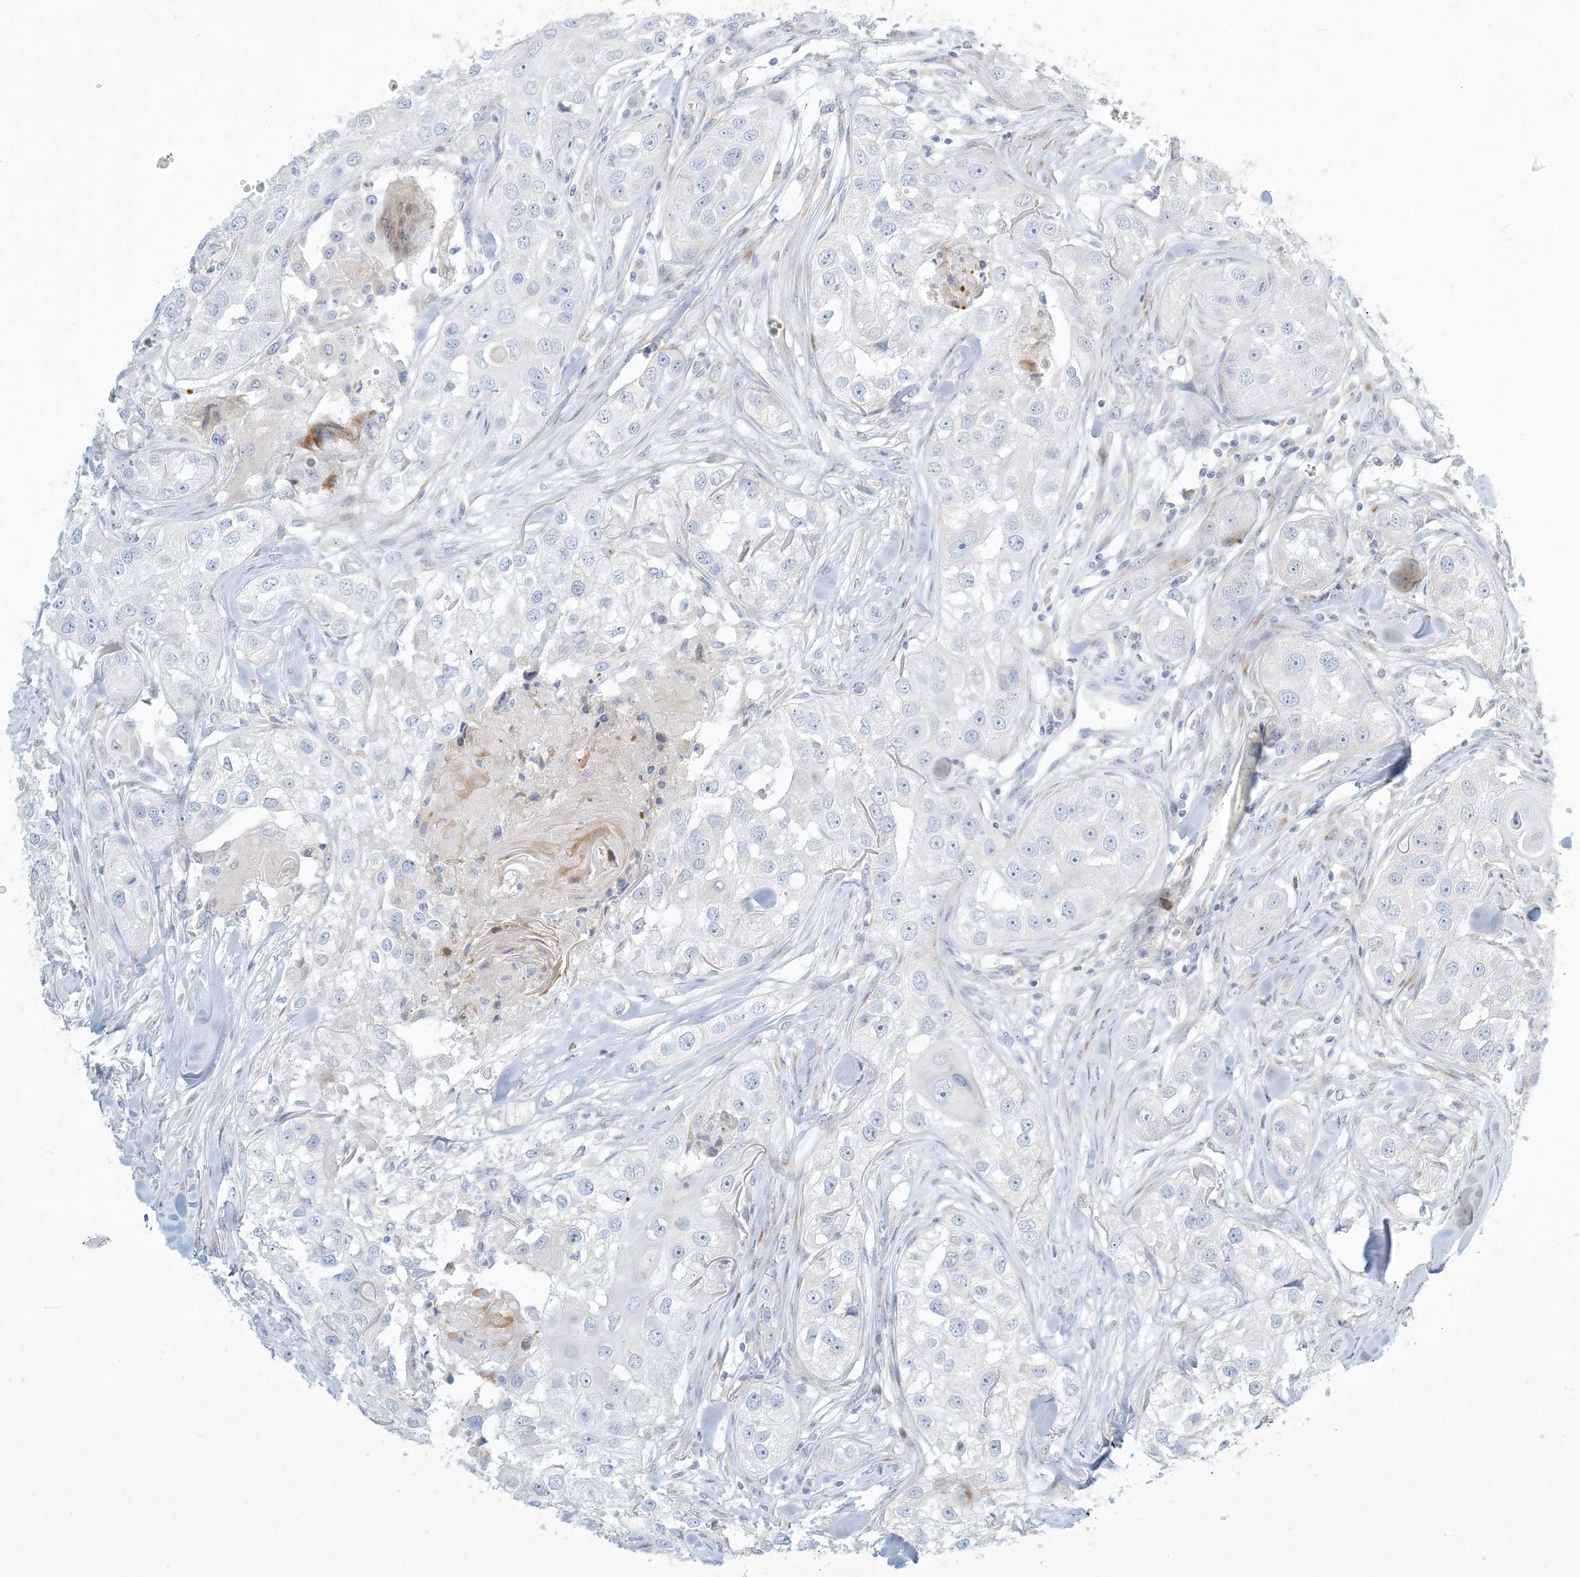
{"staining": {"intensity": "negative", "quantity": "none", "location": "none"}, "tissue": "head and neck cancer", "cell_type": "Tumor cells", "image_type": "cancer", "snomed": [{"axis": "morphology", "description": "Normal tissue, NOS"}, {"axis": "morphology", "description": "Squamous cell carcinoma, NOS"}, {"axis": "topography", "description": "Skeletal muscle"}, {"axis": "topography", "description": "Head-Neck"}], "caption": "Tumor cells show no significant staining in squamous cell carcinoma (head and neck).", "gene": "ZNF385D", "patient": {"sex": "male", "age": 51}}